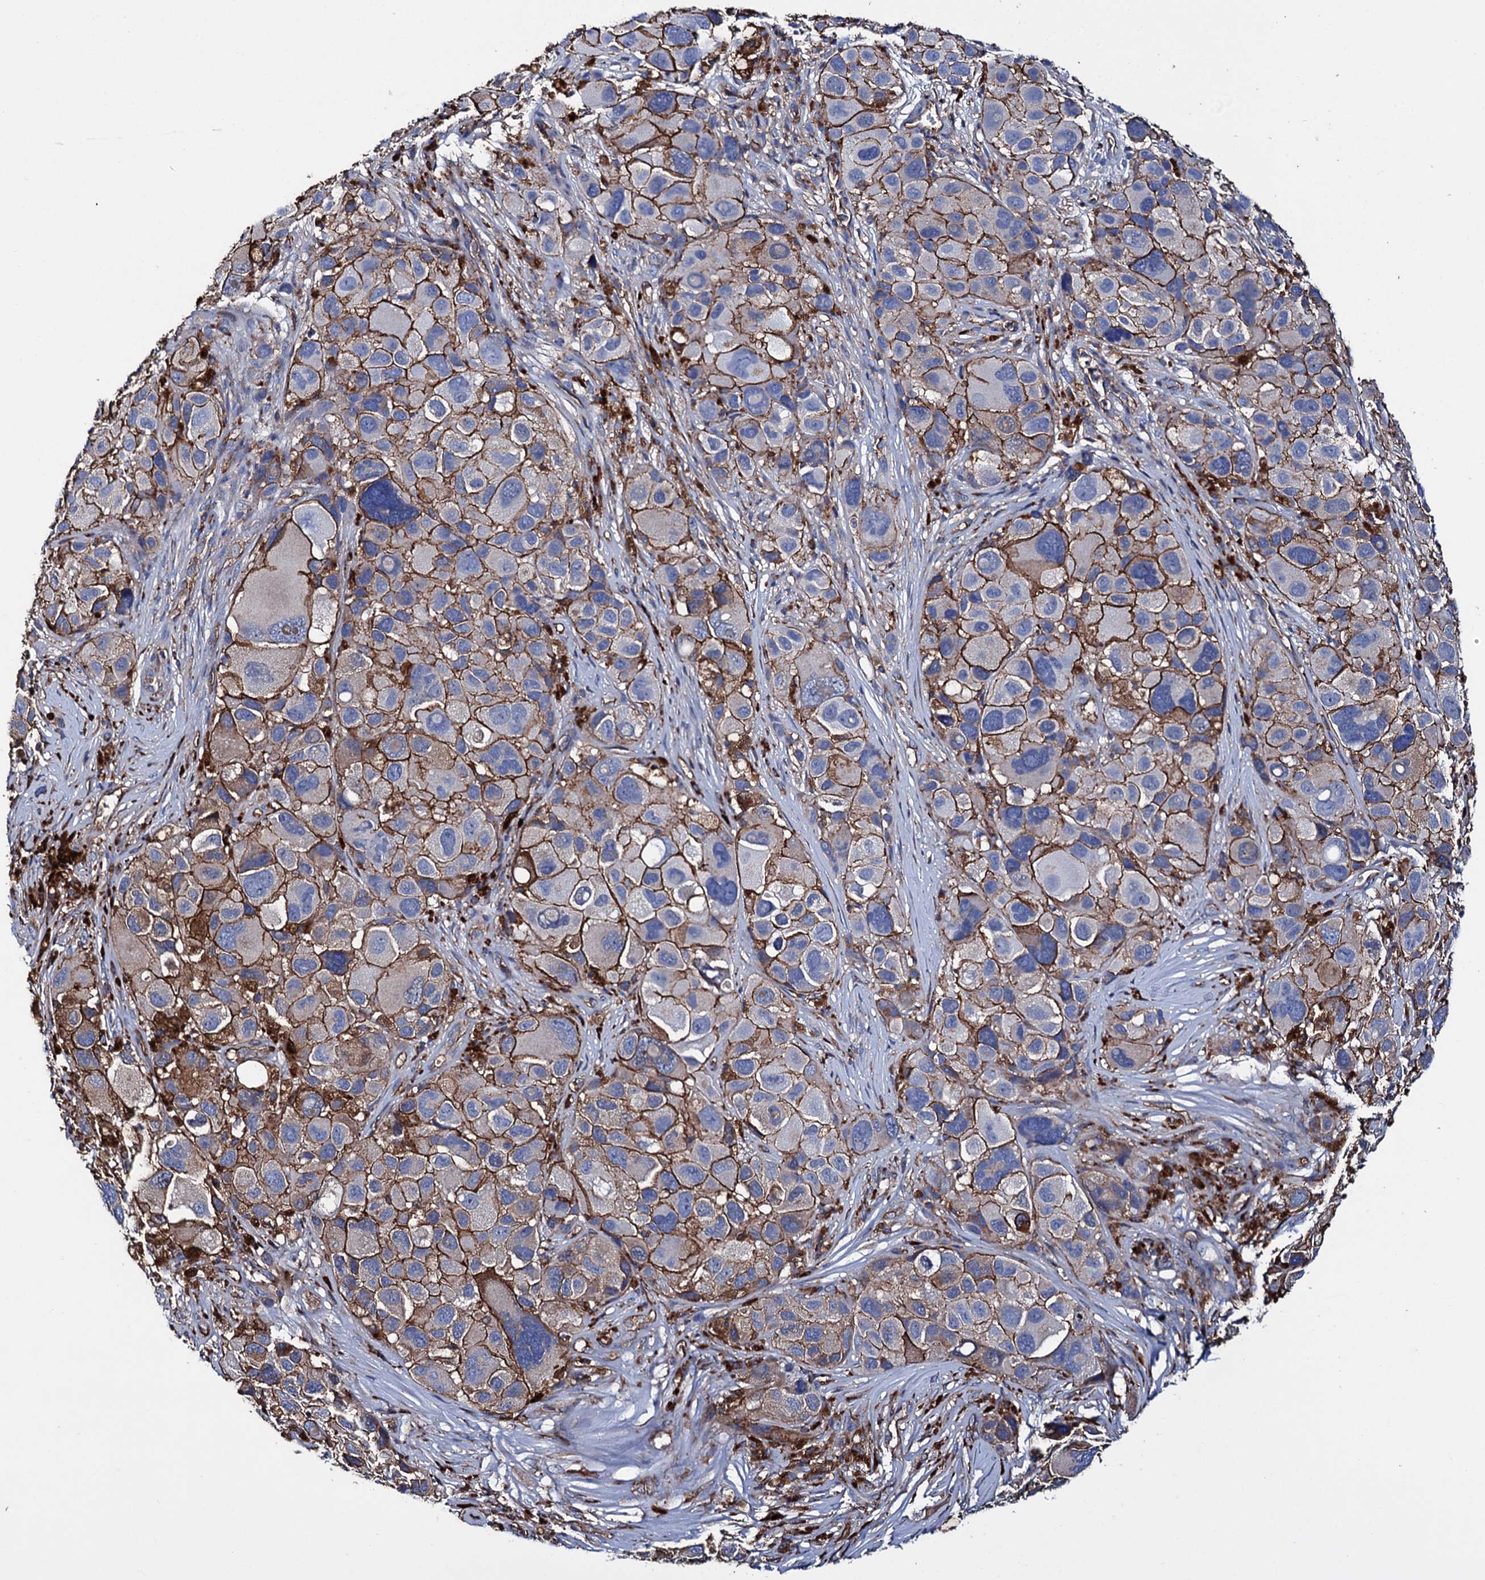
{"staining": {"intensity": "strong", "quantity": "25%-75%", "location": "cytoplasmic/membranous"}, "tissue": "melanoma", "cell_type": "Tumor cells", "image_type": "cancer", "snomed": [{"axis": "morphology", "description": "Malignant melanoma, NOS"}, {"axis": "topography", "description": "Skin of trunk"}], "caption": "This micrograph demonstrates immunohistochemistry staining of malignant melanoma, with high strong cytoplasmic/membranous staining in approximately 25%-75% of tumor cells.", "gene": "SCPEP1", "patient": {"sex": "male", "age": 71}}